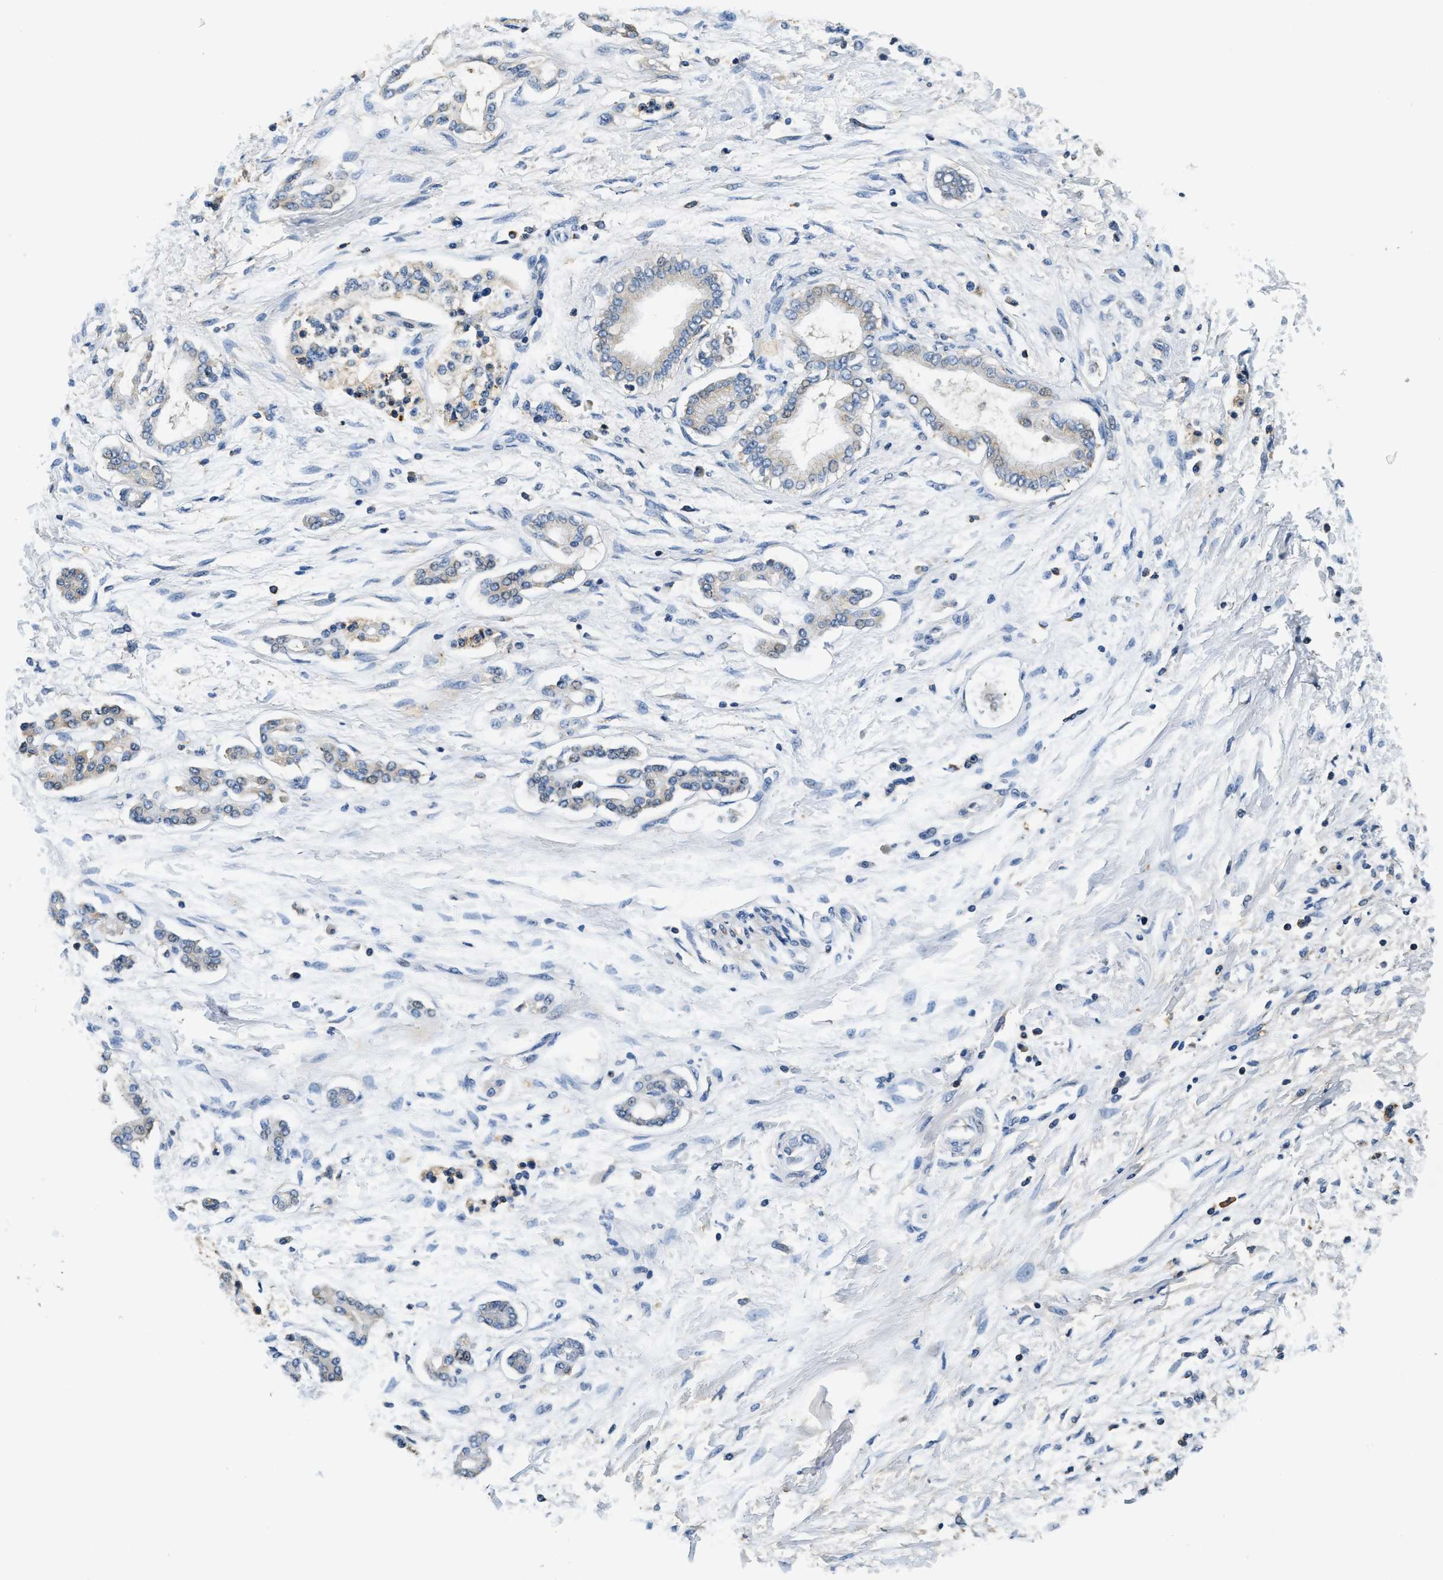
{"staining": {"intensity": "weak", "quantity": "<25%", "location": "cytoplasmic/membranous"}, "tissue": "pancreatic cancer", "cell_type": "Tumor cells", "image_type": "cancer", "snomed": [{"axis": "morphology", "description": "Adenocarcinoma, NOS"}, {"axis": "topography", "description": "Pancreas"}], "caption": "Pancreatic cancer (adenocarcinoma) was stained to show a protein in brown. There is no significant expression in tumor cells.", "gene": "RESF1", "patient": {"sex": "male", "age": 56}}